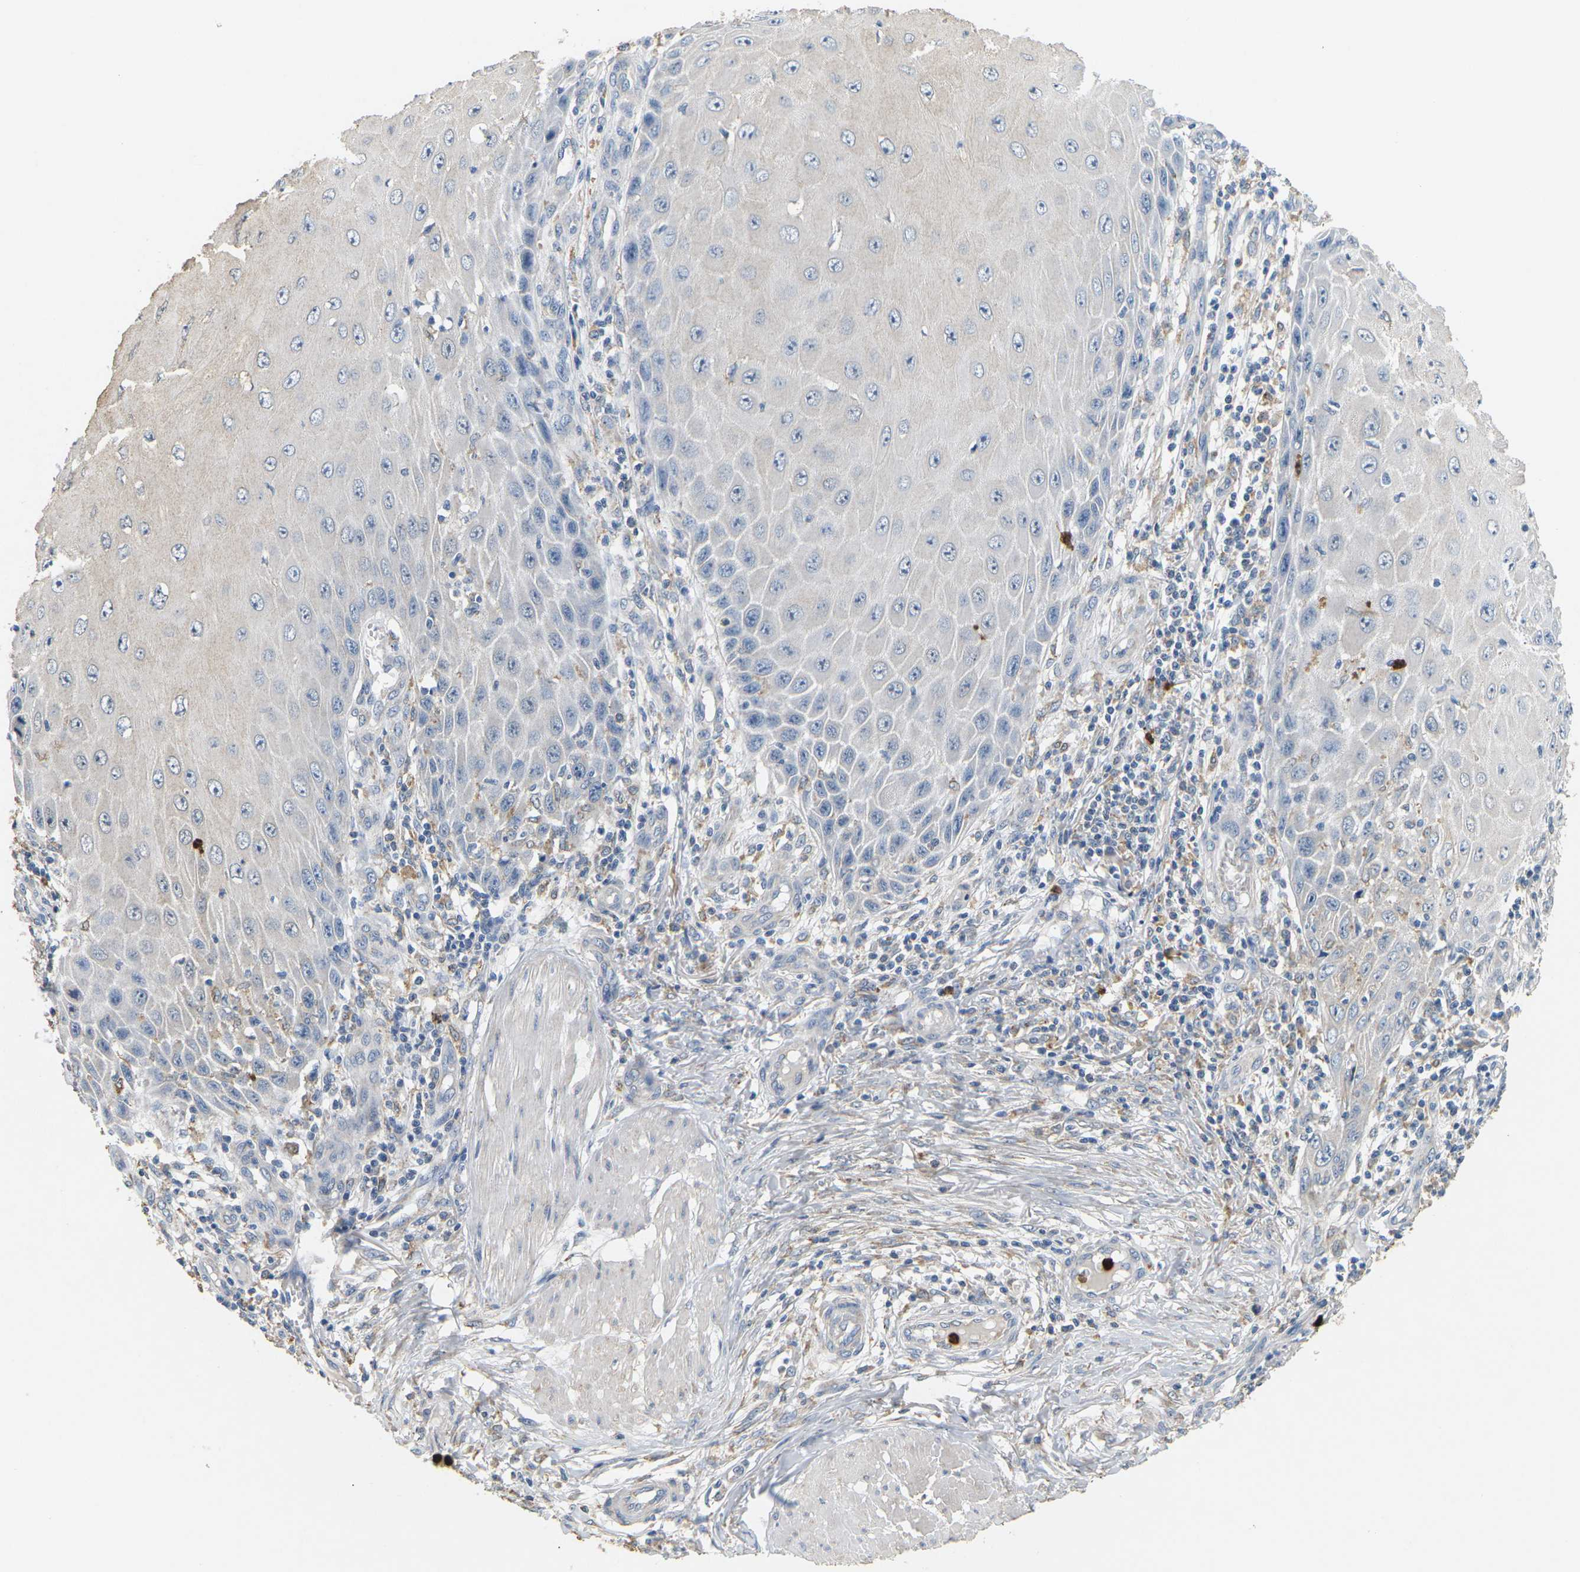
{"staining": {"intensity": "negative", "quantity": "none", "location": "none"}, "tissue": "skin cancer", "cell_type": "Tumor cells", "image_type": "cancer", "snomed": [{"axis": "morphology", "description": "Squamous cell carcinoma, NOS"}, {"axis": "topography", "description": "Skin"}], "caption": "Immunohistochemical staining of skin cancer shows no significant expression in tumor cells.", "gene": "ADM", "patient": {"sex": "female", "age": 73}}